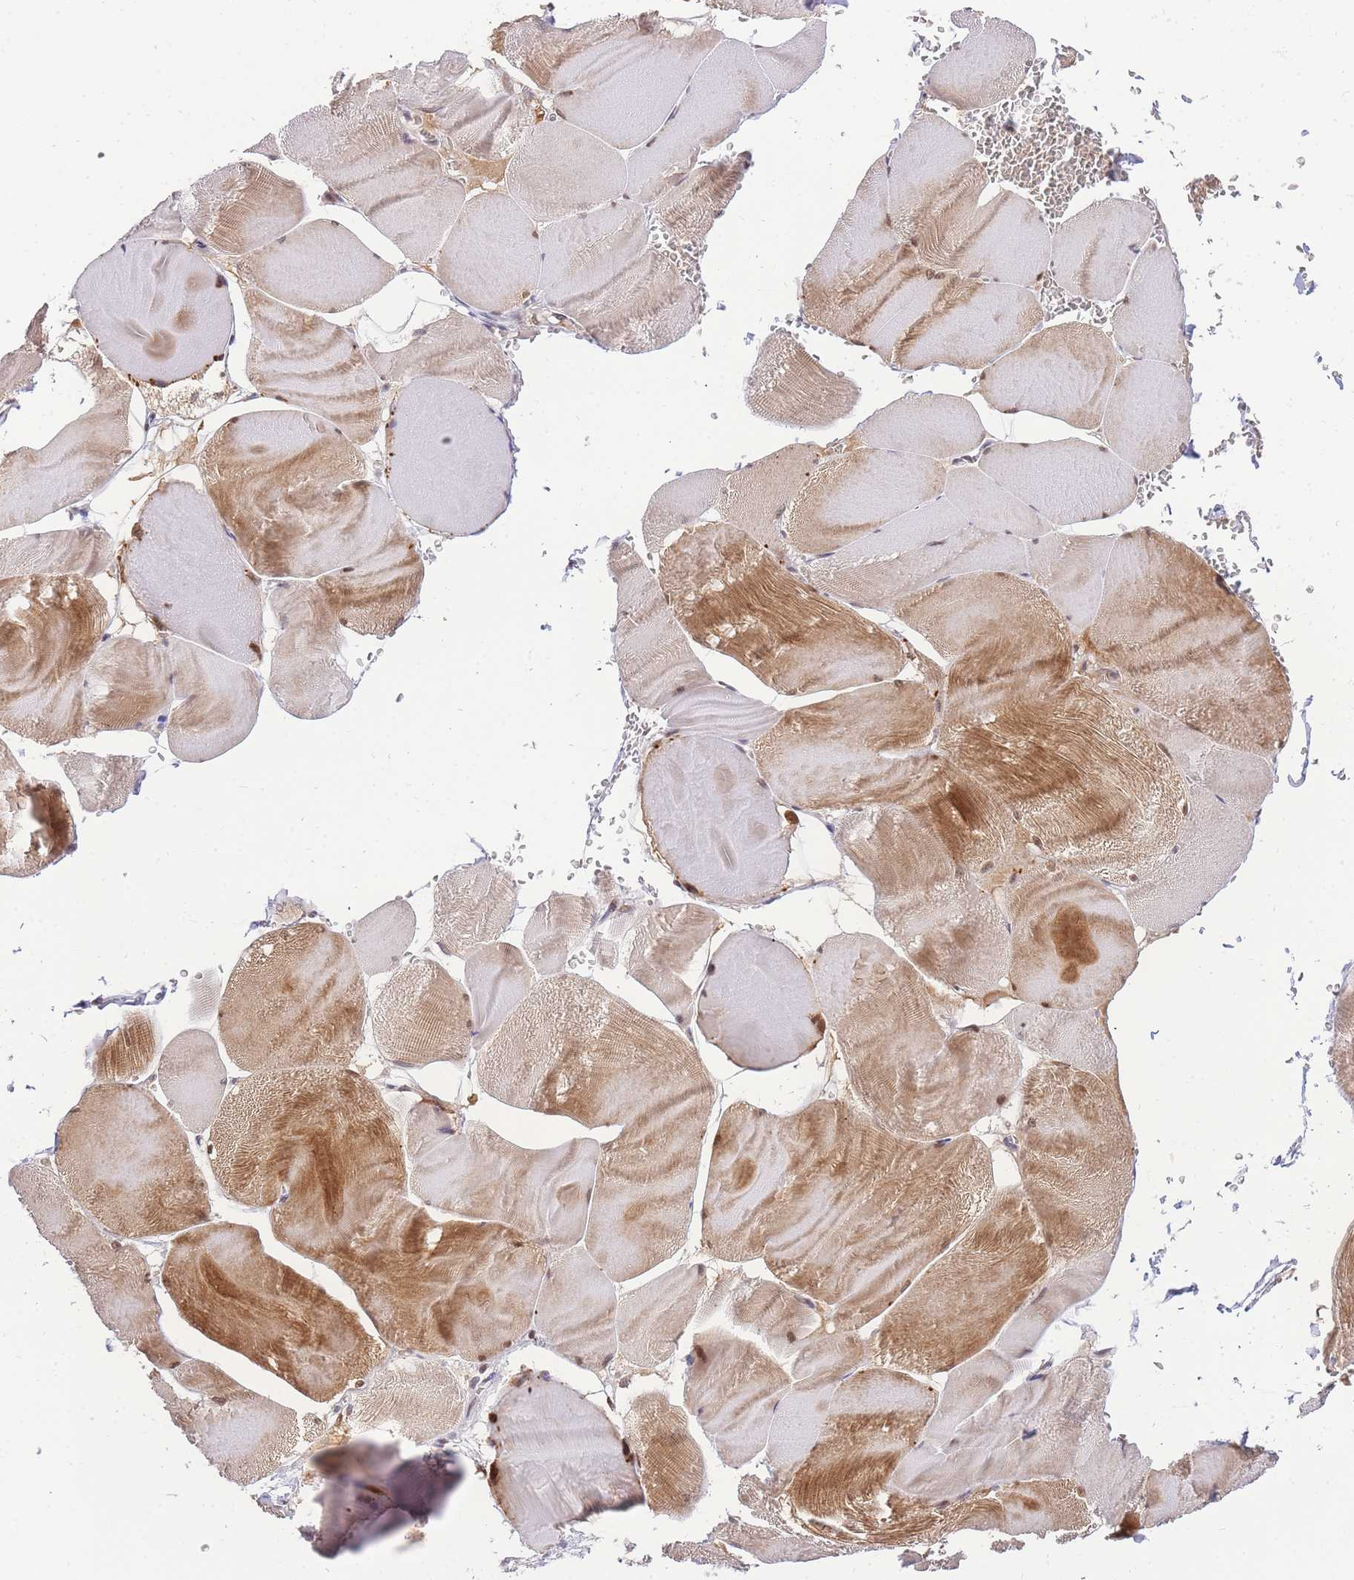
{"staining": {"intensity": "moderate", "quantity": "25%-75%", "location": "cytoplasmic/membranous"}, "tissue": "skeletal muscle", "cell_type": "Myocytes", "image_type": "normal", "snomed": [{"axis": "morphology", "description": "Normal tissue, NOS"}, {"axis": "morphology", "description": "Basal cell carcinoma"}, {"axis": "topography", "description": "Skeletal muscle"}], "caption": "This photomicrograph shows unremarkable skeletal muscle stained with IHC to label a protein in brown. The cytoplasmic/membranous of myocytes show moderate positivity for the protein. Nuclei are counter-stained blue.", "gene": "PUS10", "patient": {"sex": "female", "age": 64}}